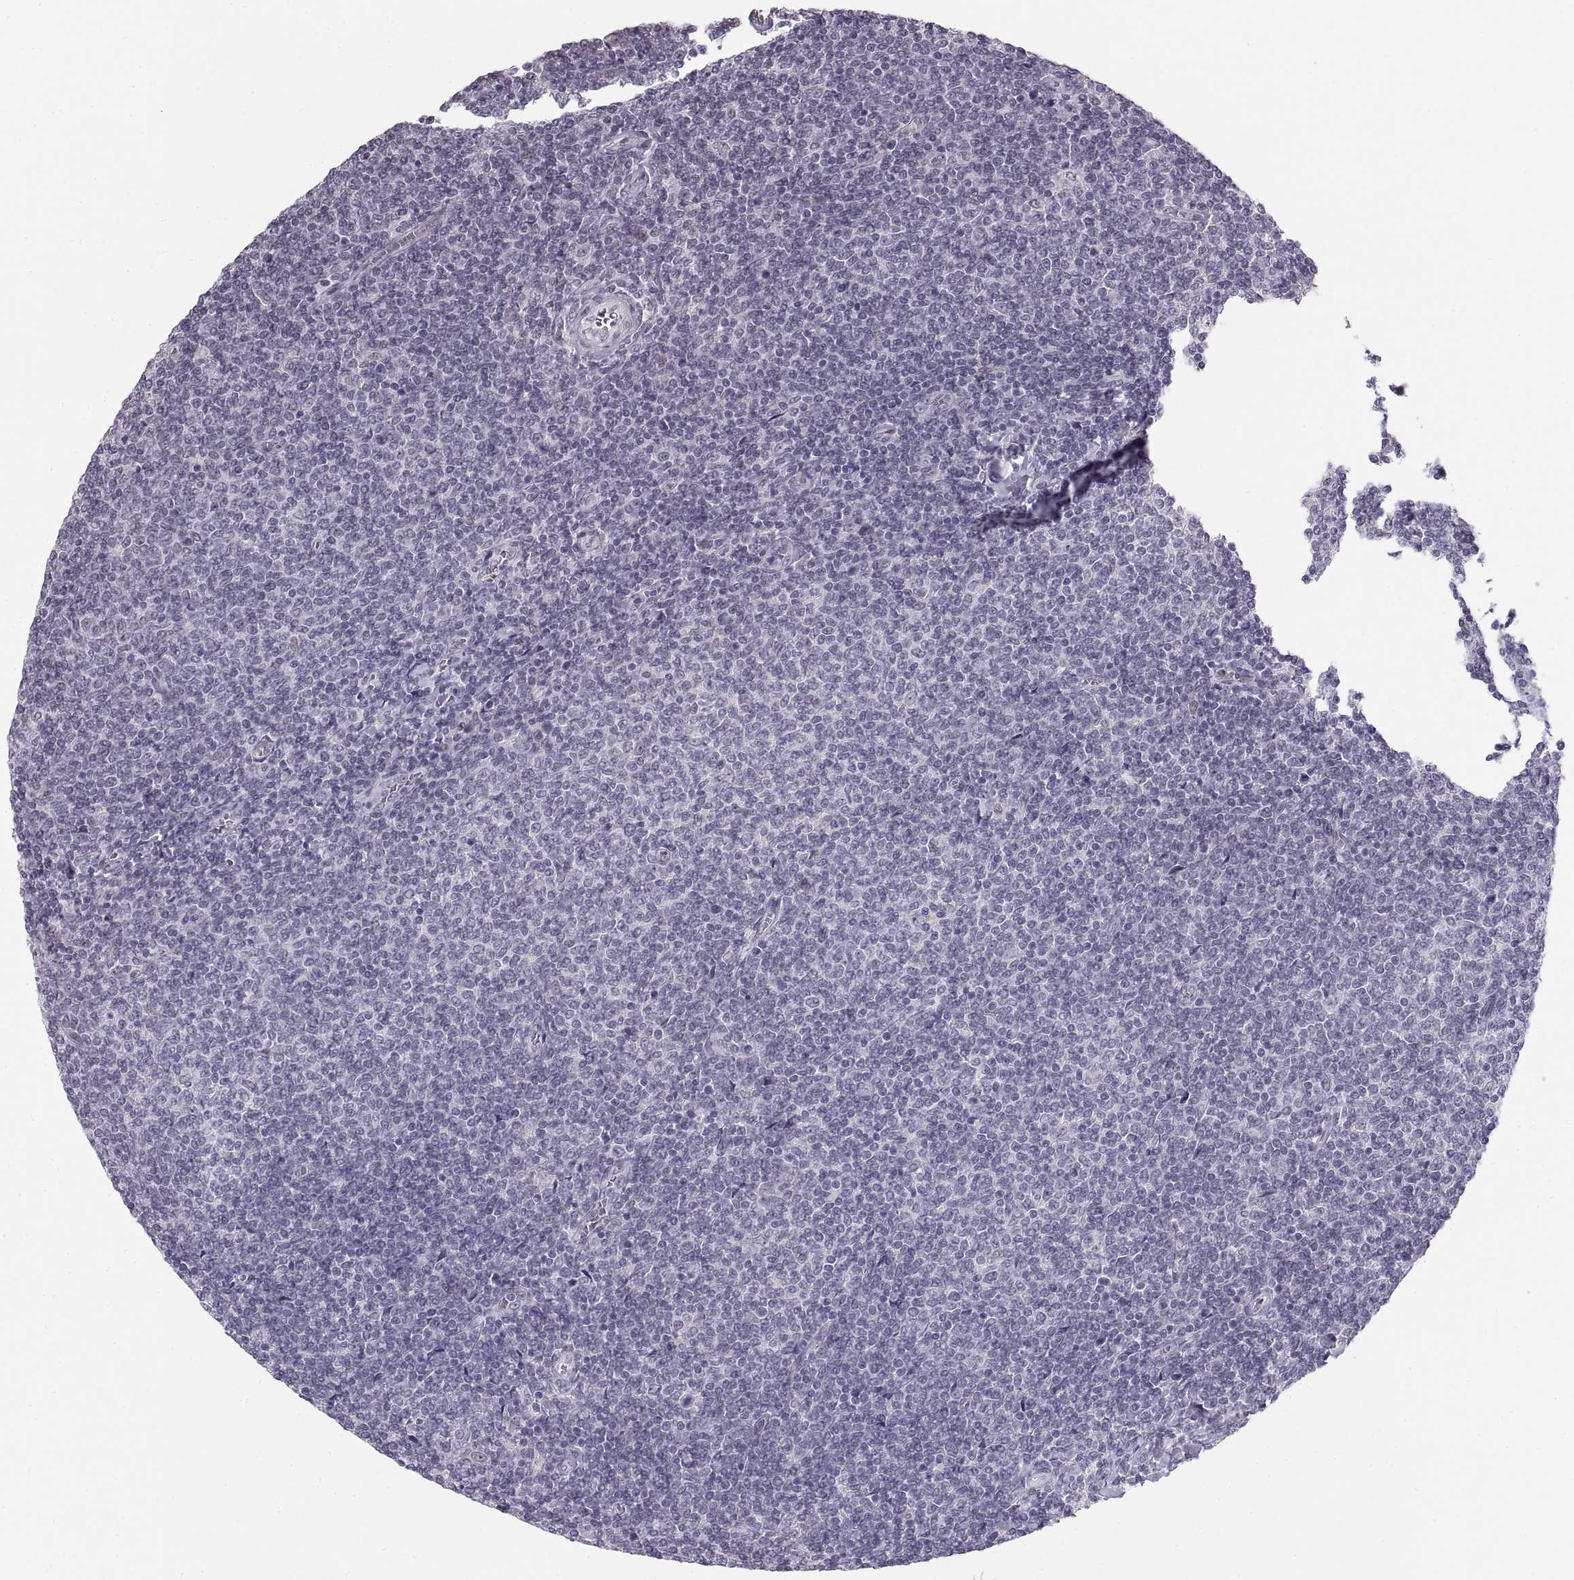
{"staining": {"intensity": "negative", "quantity": "none", "location": "none"}, "tissue": "lymphoma", "cell_type": "Tumor cells", "image_type": "cancer", "snomed": [{"axis": "morphology", "description": "Malignant lymphoma, non-Hodgkin's type, Low grade"}, {"axis": "topography", "description": "Lymph node"}], "caption": "A high-resolution image shows IHC staining of lymphoma, which reveals no significant positivity in tumor cells. The staining is performed using DAB brown chromogen with nuclei counter-stained in using hematoxylin.", "gene": "NANOS3", "patient": {"sex": "male", "age": 52}}